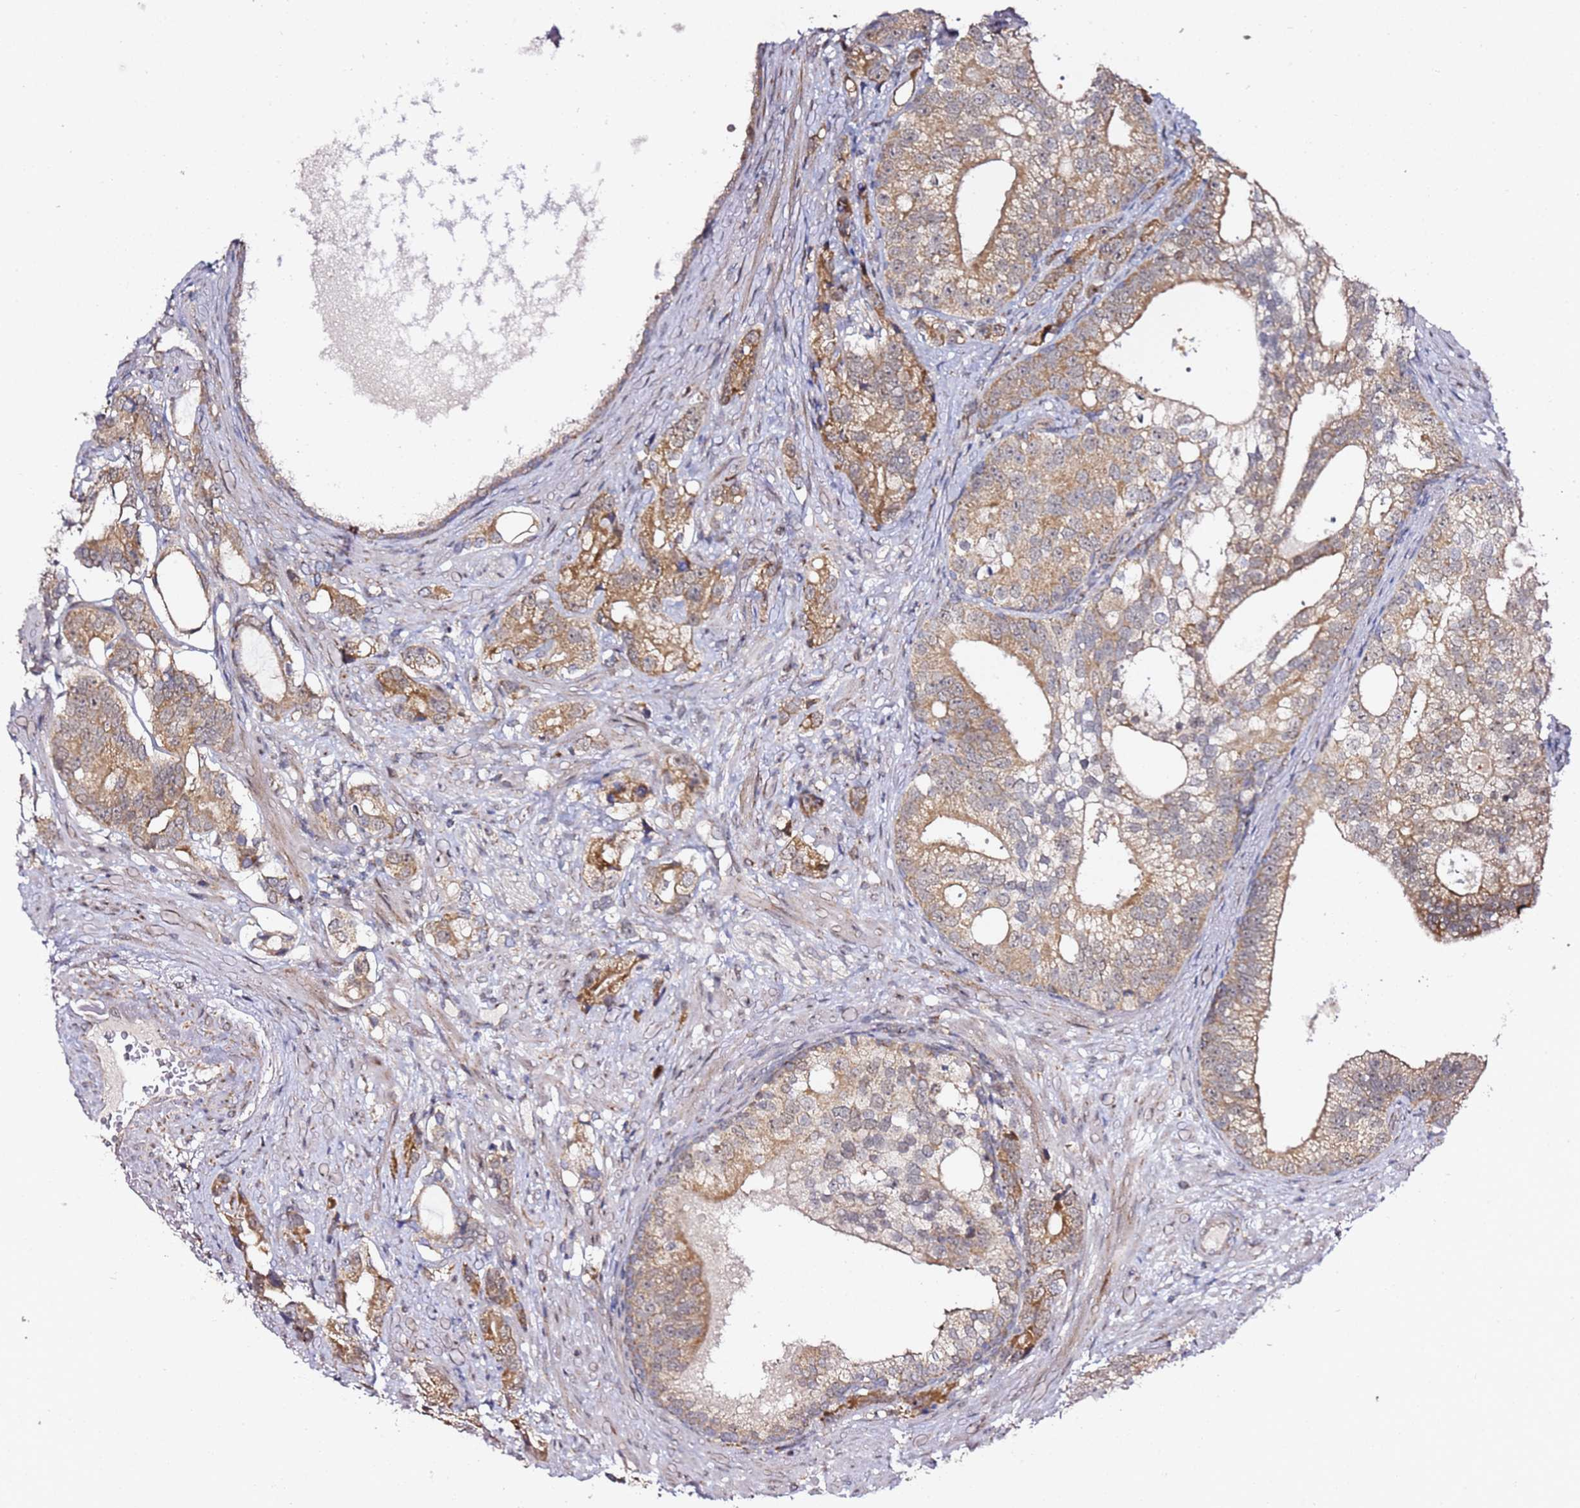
{"staining": {"intensity": "moderate", "quantity": ">75%", "location": "cytoplasmic/membranous"}, "tissue": "prostate cancer", "cell_type": "Tumor cells", "image_type": "cancer", "snomed": [{"axis": "morphology", "description": "Adenocarcinoma, High grade"}, {"axis": "topography", "description": "Prostate"}], "caption": "Immunohistochemical staining of human prostate cancer (high-grade adenocarcinoma) demonstrates moderate cytoplasmic/membranous protein positivity in approximately >75% of tumor cells.", "gene": "TP53AIP1", "patient": {"sex": "male", "age": 75}}